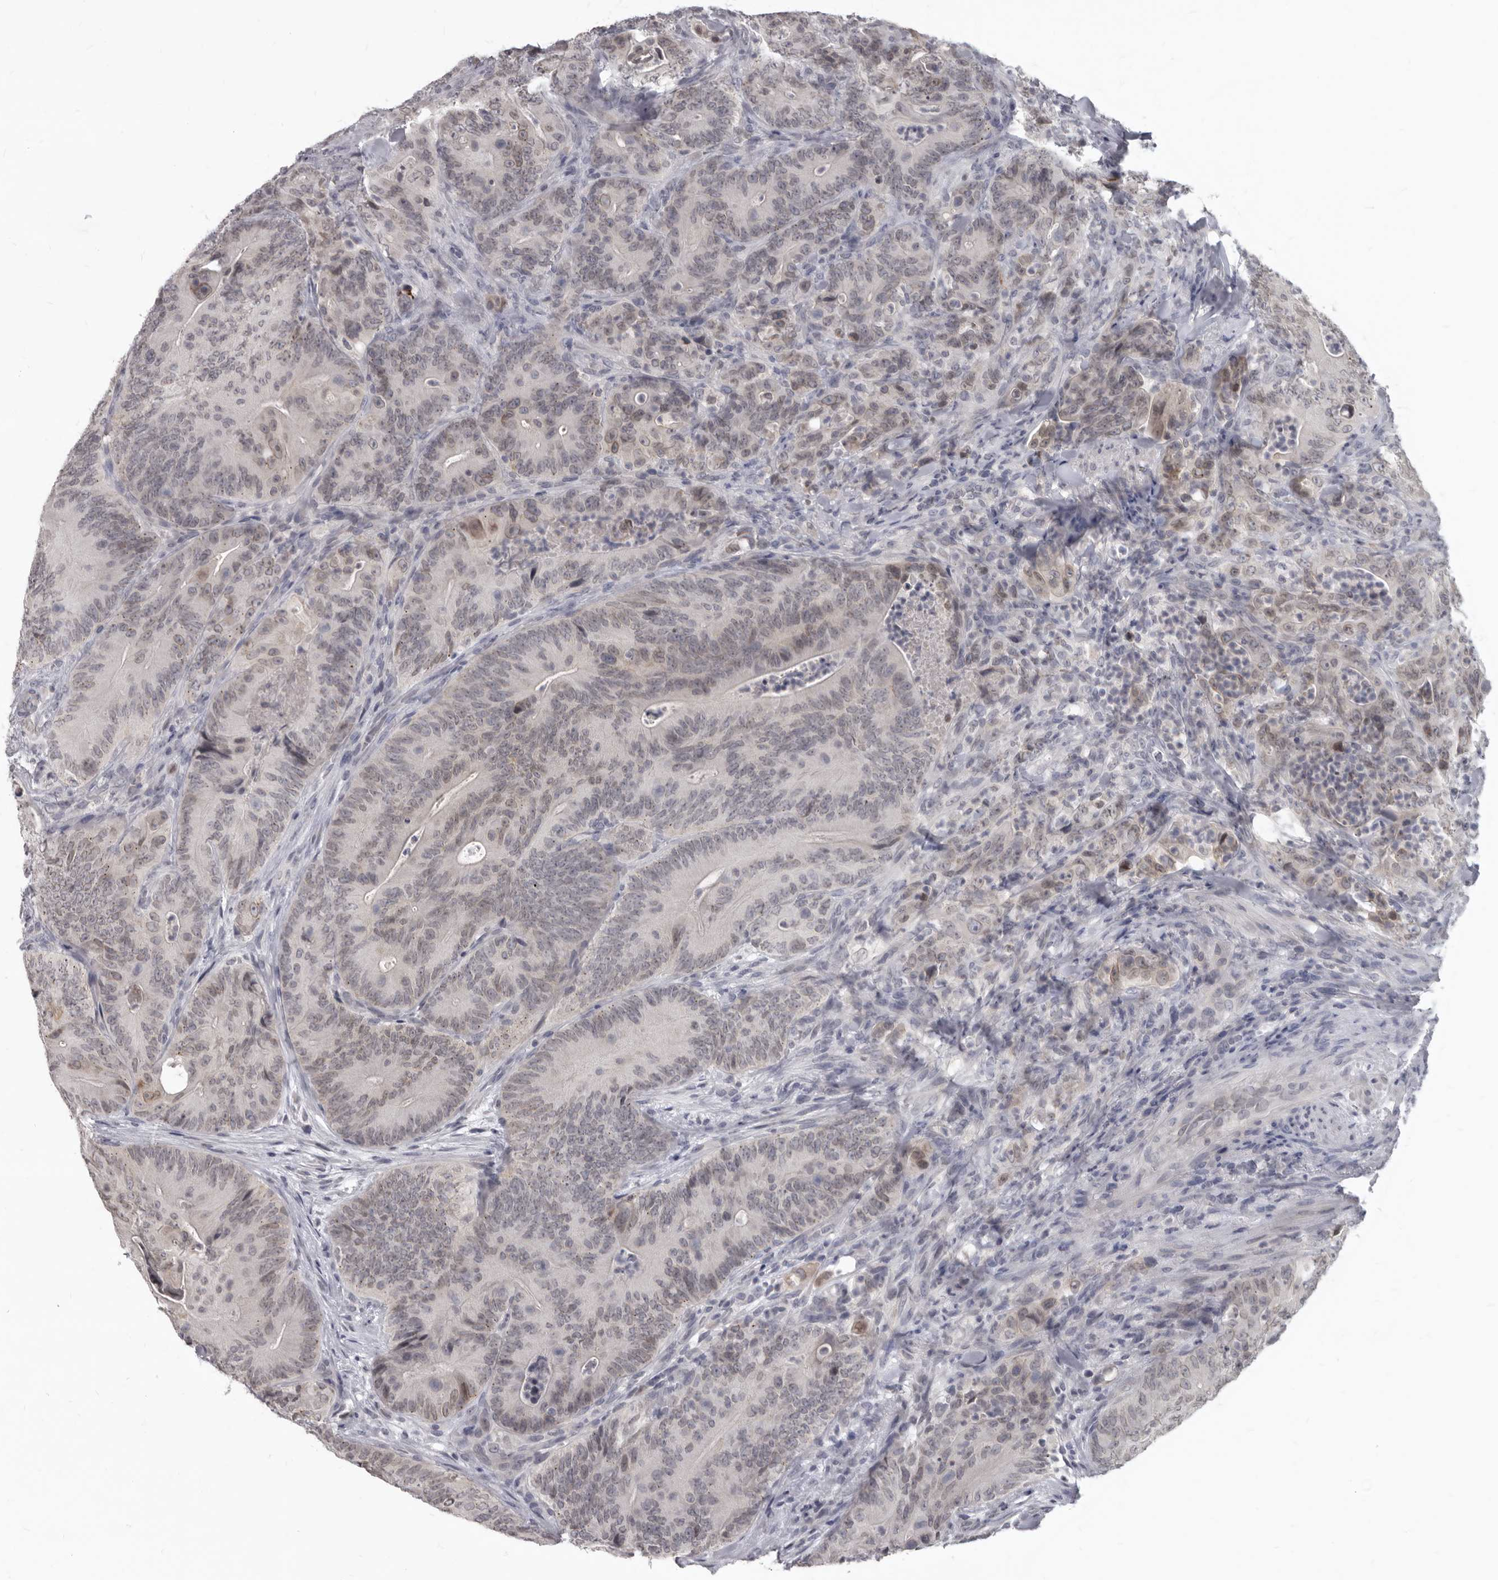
{"staining": {"intensity": "weak", "quantity": "25%-75%", "location": "nuclear"}, "tissue": "colorectal cancer", "cell_type": "Tumor cells", "image_type": "cancer", "snomed": [{"axis": "morphology", "description": "Normal tissue, NOS"}, {"axis": "topography", "description": "Colon"}], "caption": "A brown stain highlights weak nuclear staining of a protein in human colorectal cancer tumor cells.", "gene": "SULT1E1", "patient": {"sex": "female", "age": 82}}